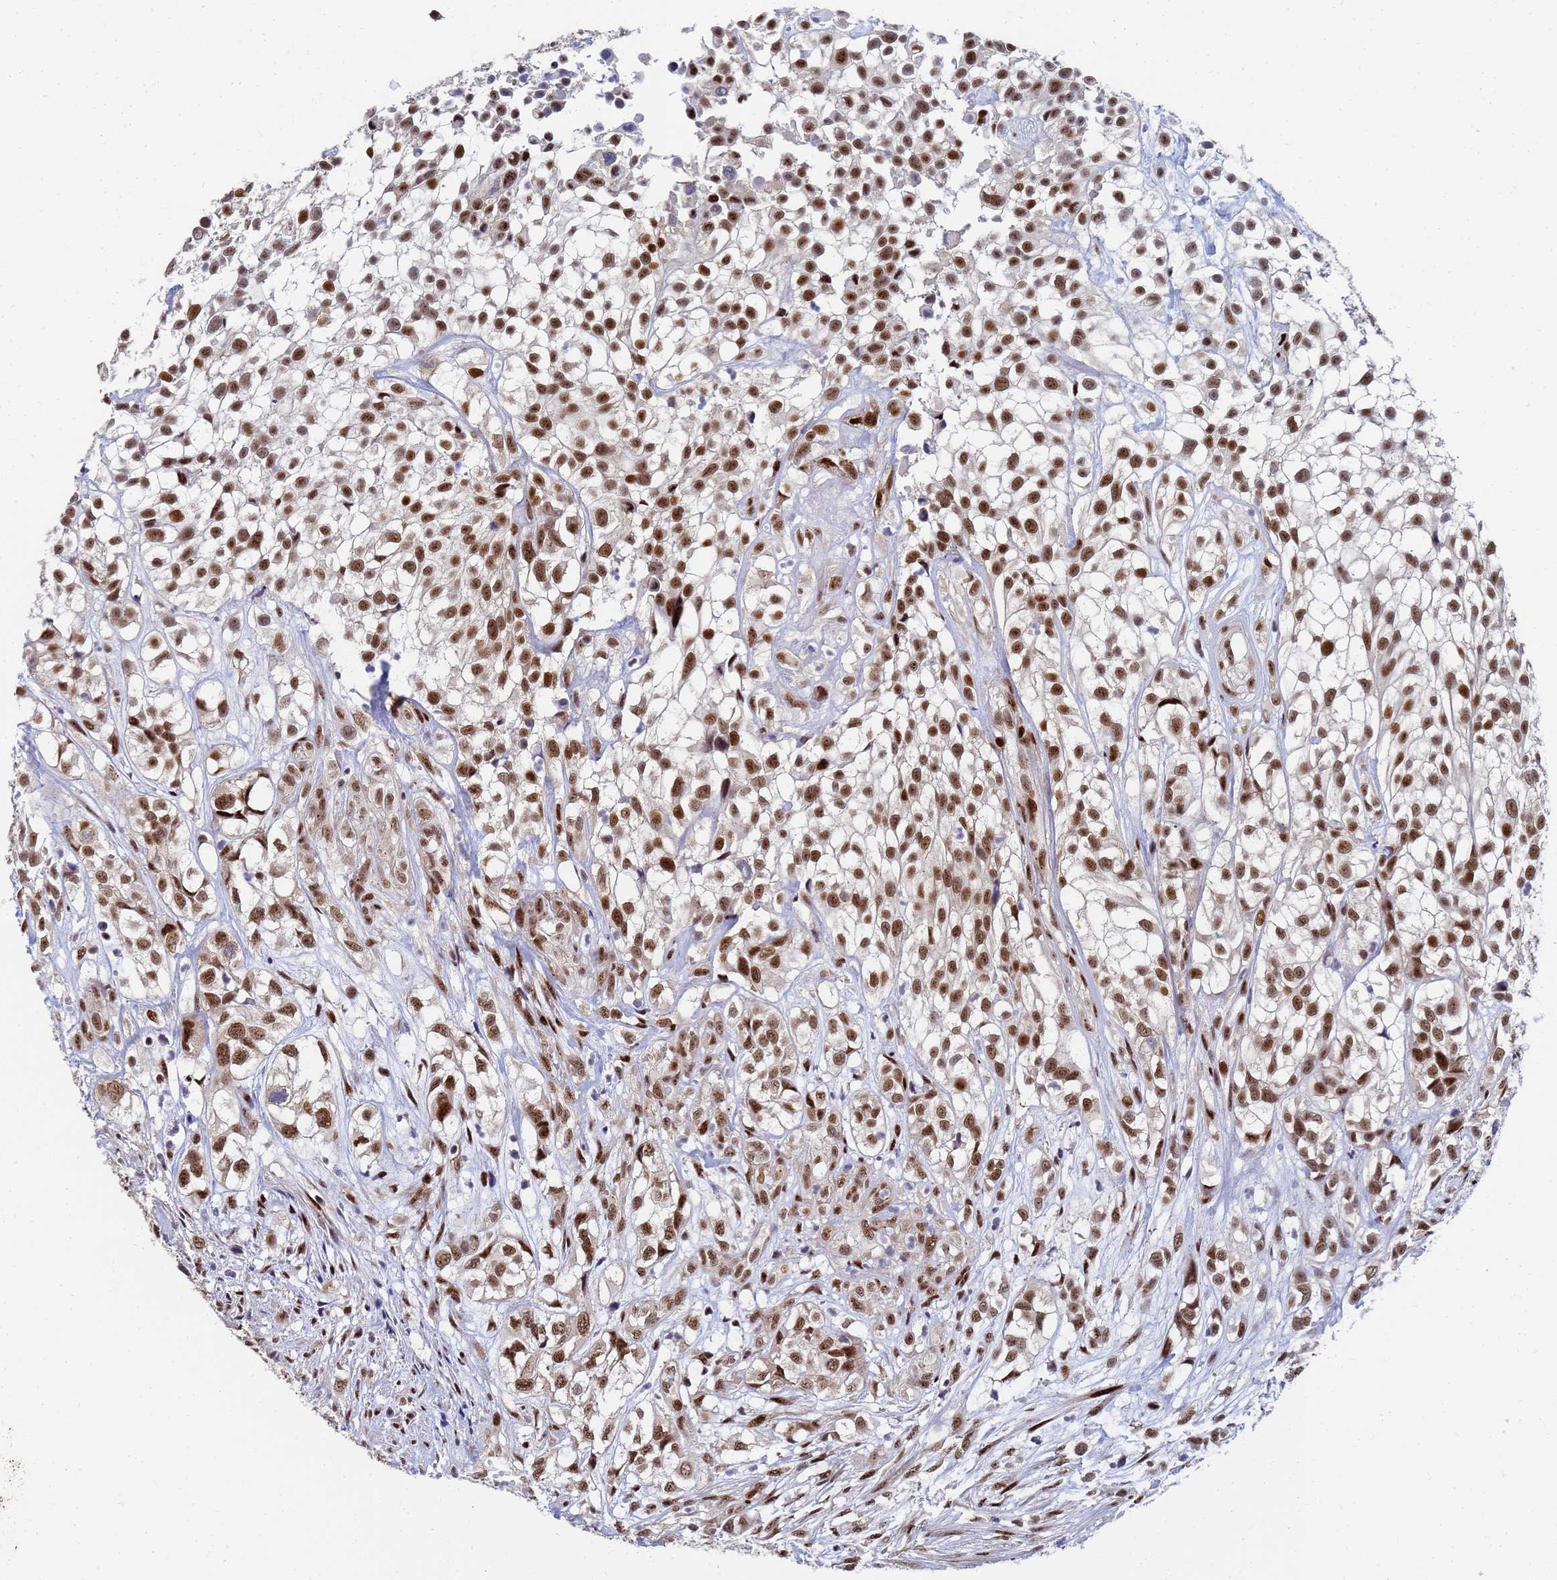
{"staining": {"intensity": "strong", "quantity": ">75%", "location": "nuclear"}, "tissue": "urothelial cancer", "cell_type": "Tumor cells", "image_type": "cancer", "snomed": [{"axis": "morphology", "description": "Urothelial carcinoma, High grade"}, {"axis": "topography", "description": "Urinary bladder"}], "caption": "Protein staining of urothelial cancer tissue displays strong nuclear positivity in approximately >75% of tumor cells.", "gene": "AP5Z1", "patient": {"sex": "male", "age": 56}}